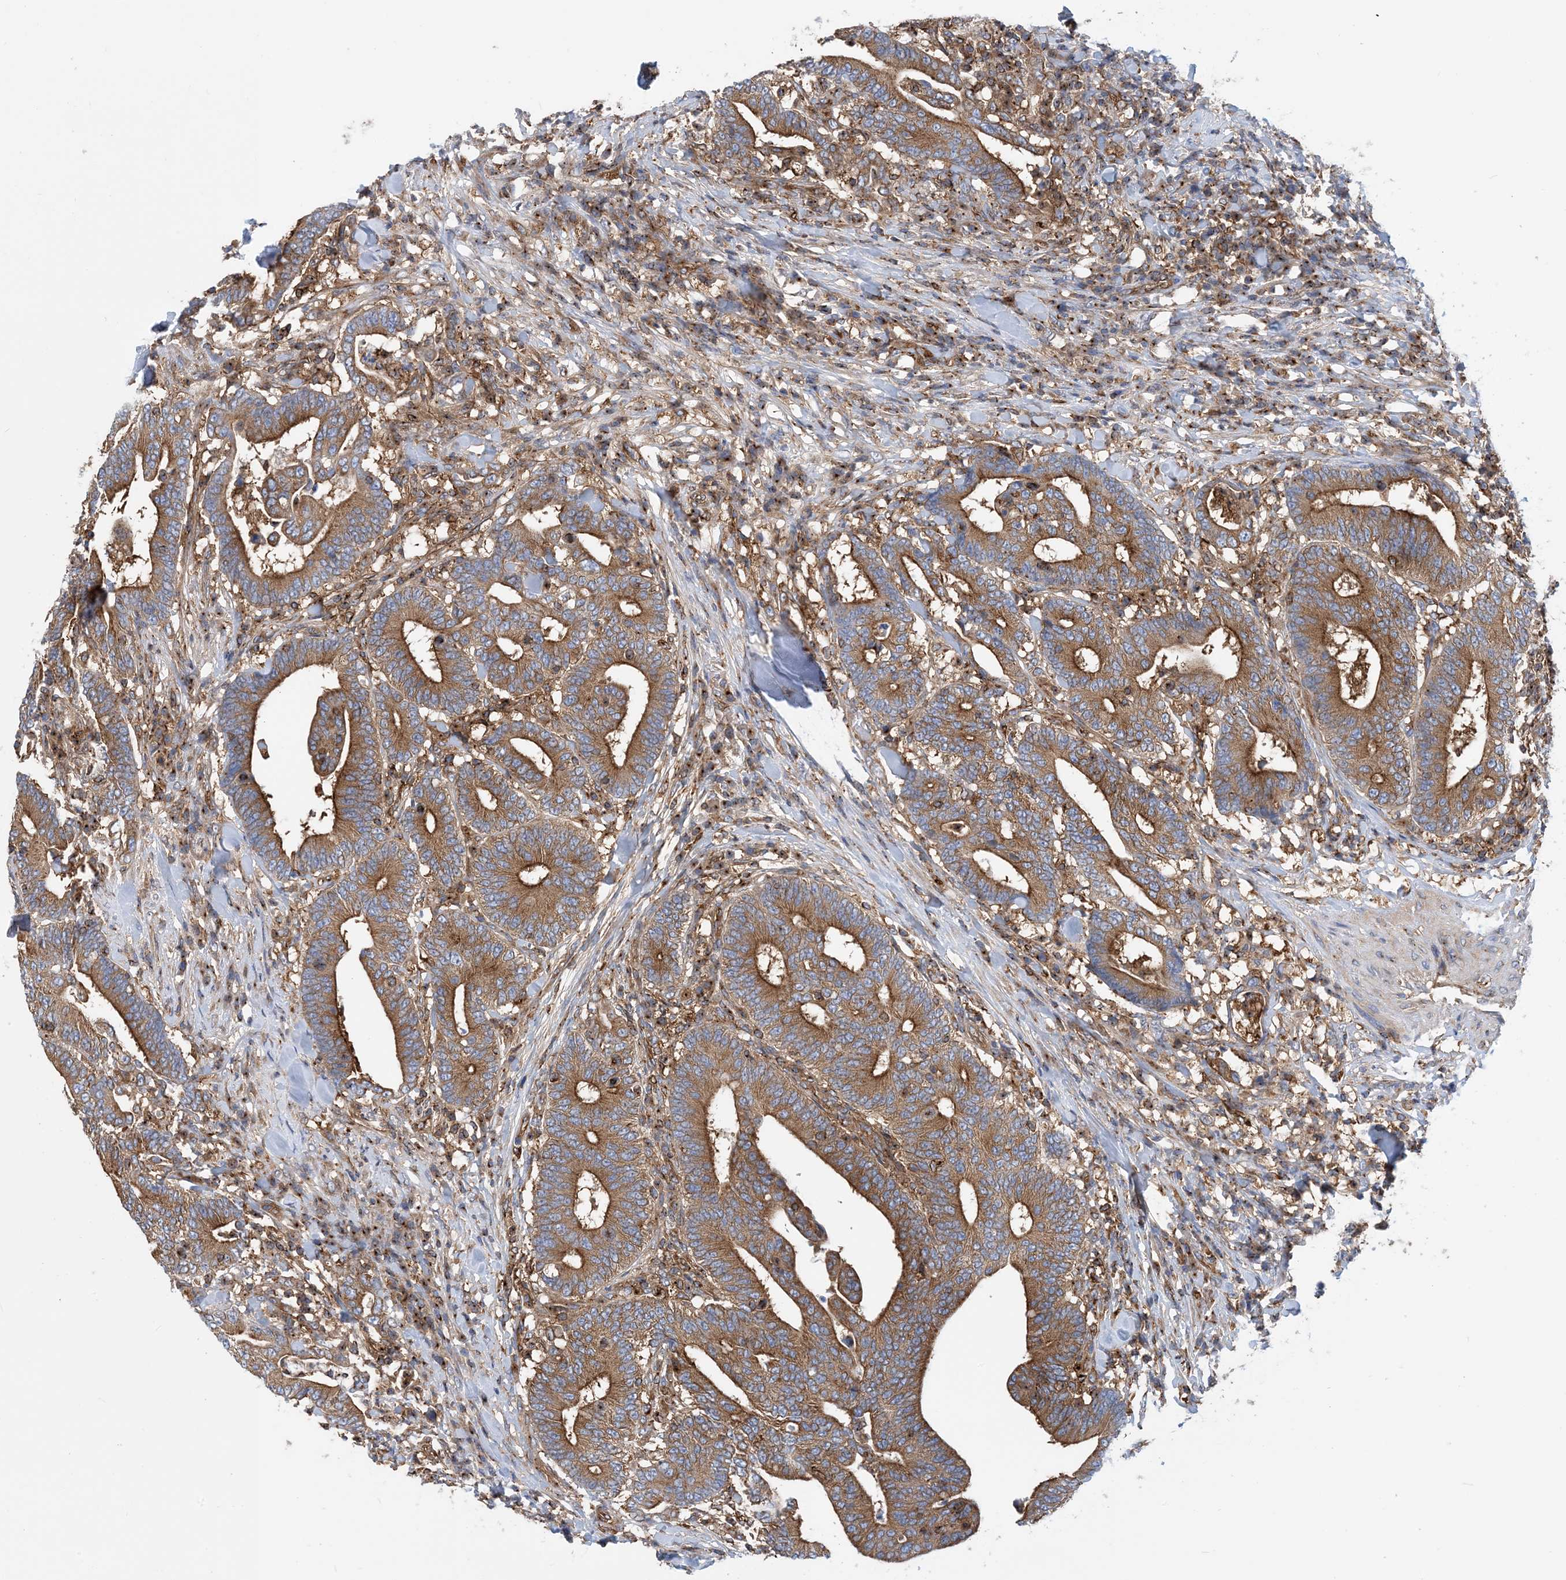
{"staining": {"intensity": "moderate", "quantity": ">75%", "location": "cytoplasmic/membranous"}, "tissue": "colorectal cancer", "cell_type": "Tumor cells", "image_type": "cancer", "snomed": [{"axis": "morphology", "description": "Adenocarcinoma, NOS"}, {"axis": "topography", "description": "Colon"}], "caption": "A medium amount of moderate cytoplasmic/membranous expression is identified in approximately >75% of tumor cells in colorectal cancer (adenocarcinoma) tissue.", "gene": "DYNC1LI1", "patient": {"sex": "female", "age": 66}}